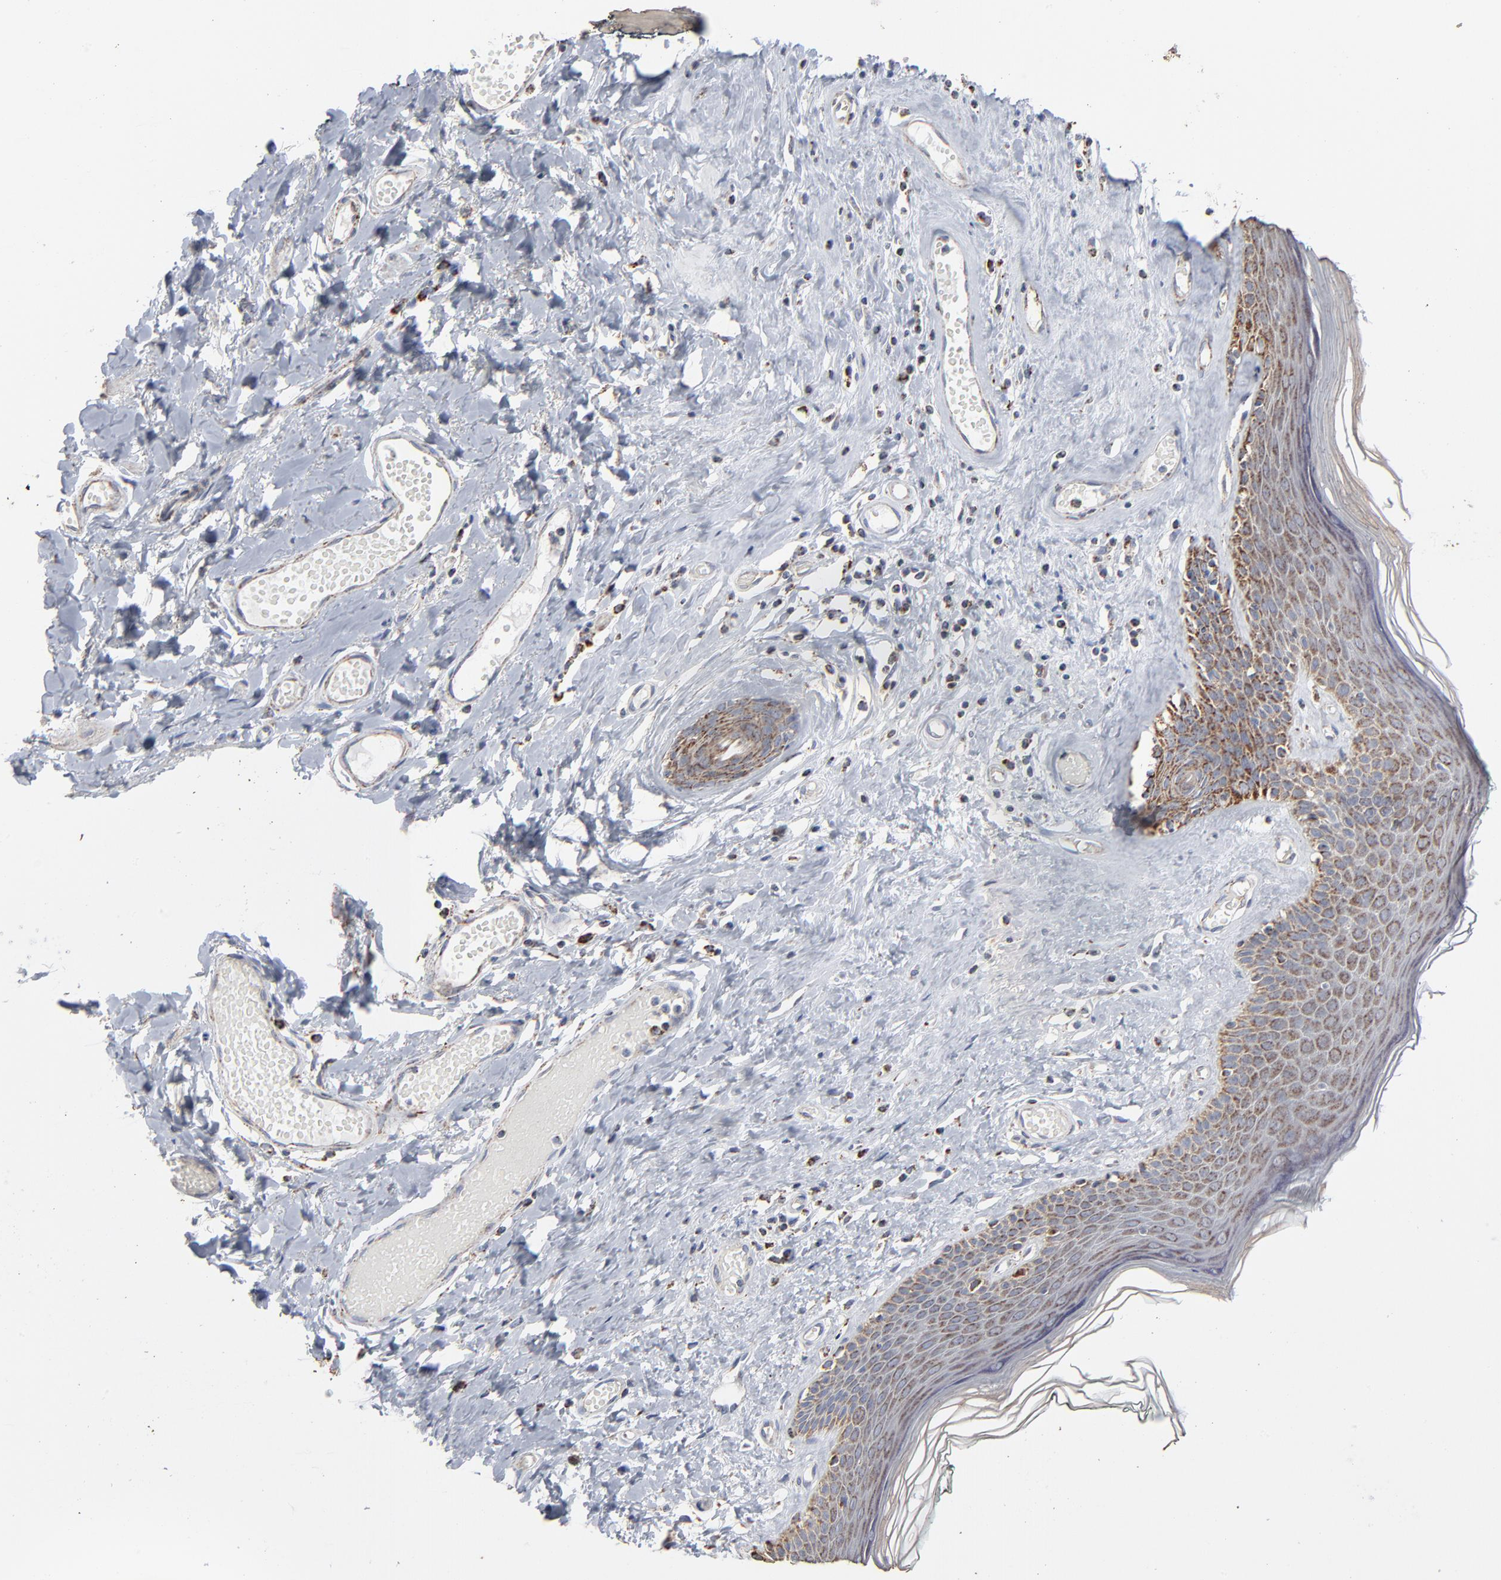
{"staining": {"intensity": "strong", "quantity": ">75%", "location": "cytoplasmic/membranous"}, "tissue": "skin", "cell_type": "Epidermal cells", "image_type": "normal", "snomed": [{"axis": "morphology", "description": "Normal tissue, NOS"}, {"axis": "morphology", "description": "Inflammation, NOS"}, {"axis": "topography", "description": "Vulva"}], "caption": "IHC of benign skin exhibits high levels of strong cytoplasmic/membranous positivity in about >75% of epidermal cells.", "gene": "UQCRC1", "patient": {"sex": "female", "age": 84}}